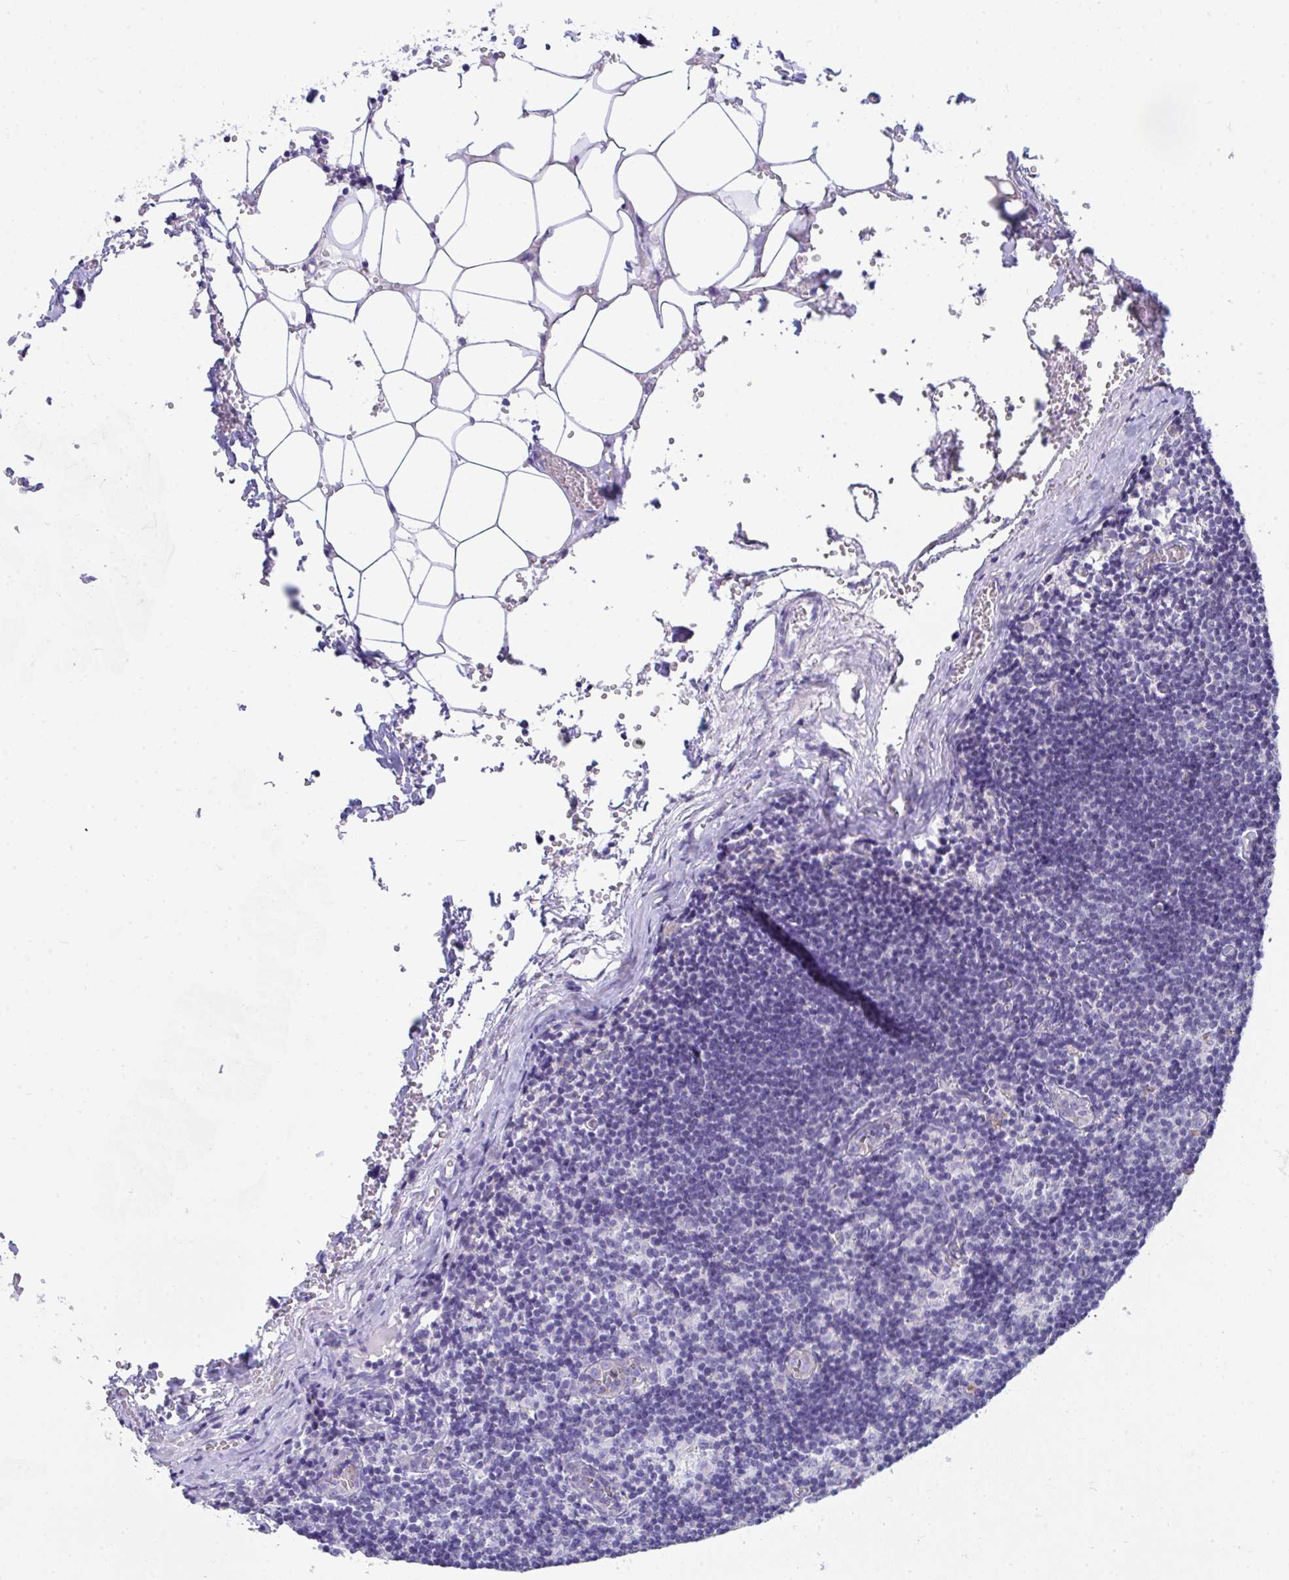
{"staining": {"intensity": "negative", "quantity": "none", "location": "none"}, "tissue": "lymph node", "cell_type": "Germinal center cells", "image_type": "normal", "snomed": [{"axis": "morphology", "description": "Normal tissue, NOS"}, {"axis": "topography", "description": "Lymph node"}], "caption": "Image shows no significant protein positivity in germinal center cells of normal lymph node. (Immunohistochemistry, brightfield microscopy, high magnification).", "gene": "COA5", "patient": {"sex": "female", "age": 31}}